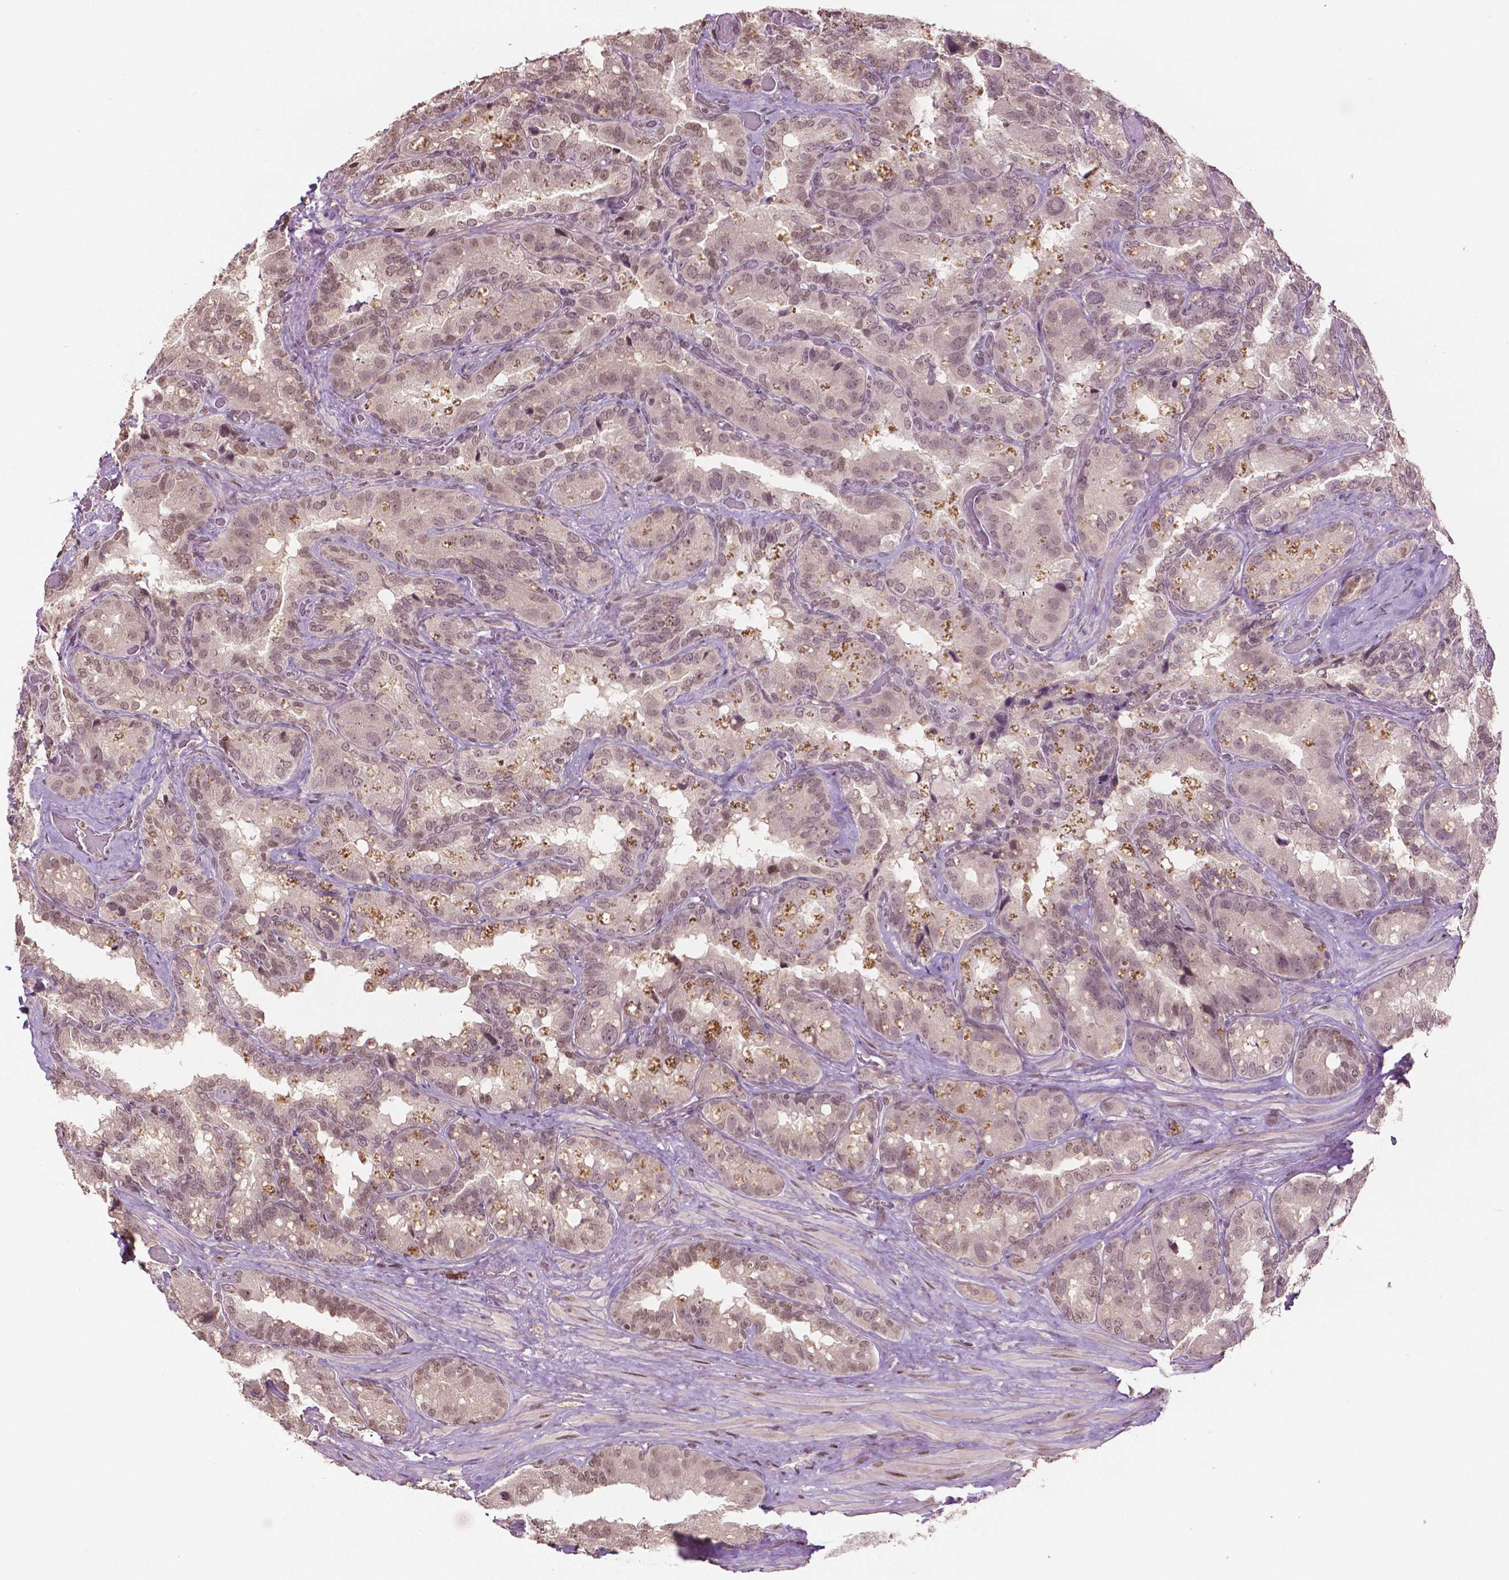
{"staining": {"intensity": "weak", "quantity": ">75%", "location": "nuclear"}, "tissue": "seminal vesicle", "cell_type": "Glandular cells", "image_type": "normal", "snomed": [{"axis": "morphology", "description": "Normal tissue, NOS"}, {"axis": "topography", "description": "Seminal veicle"}], "caption": "Protein expression analysis of benign human seminal vesicle reveals weak nuclear staining in approximately >75% of glandular cells.", "gene": "DEK", "patient": {"sex": "male", "age": 60}}